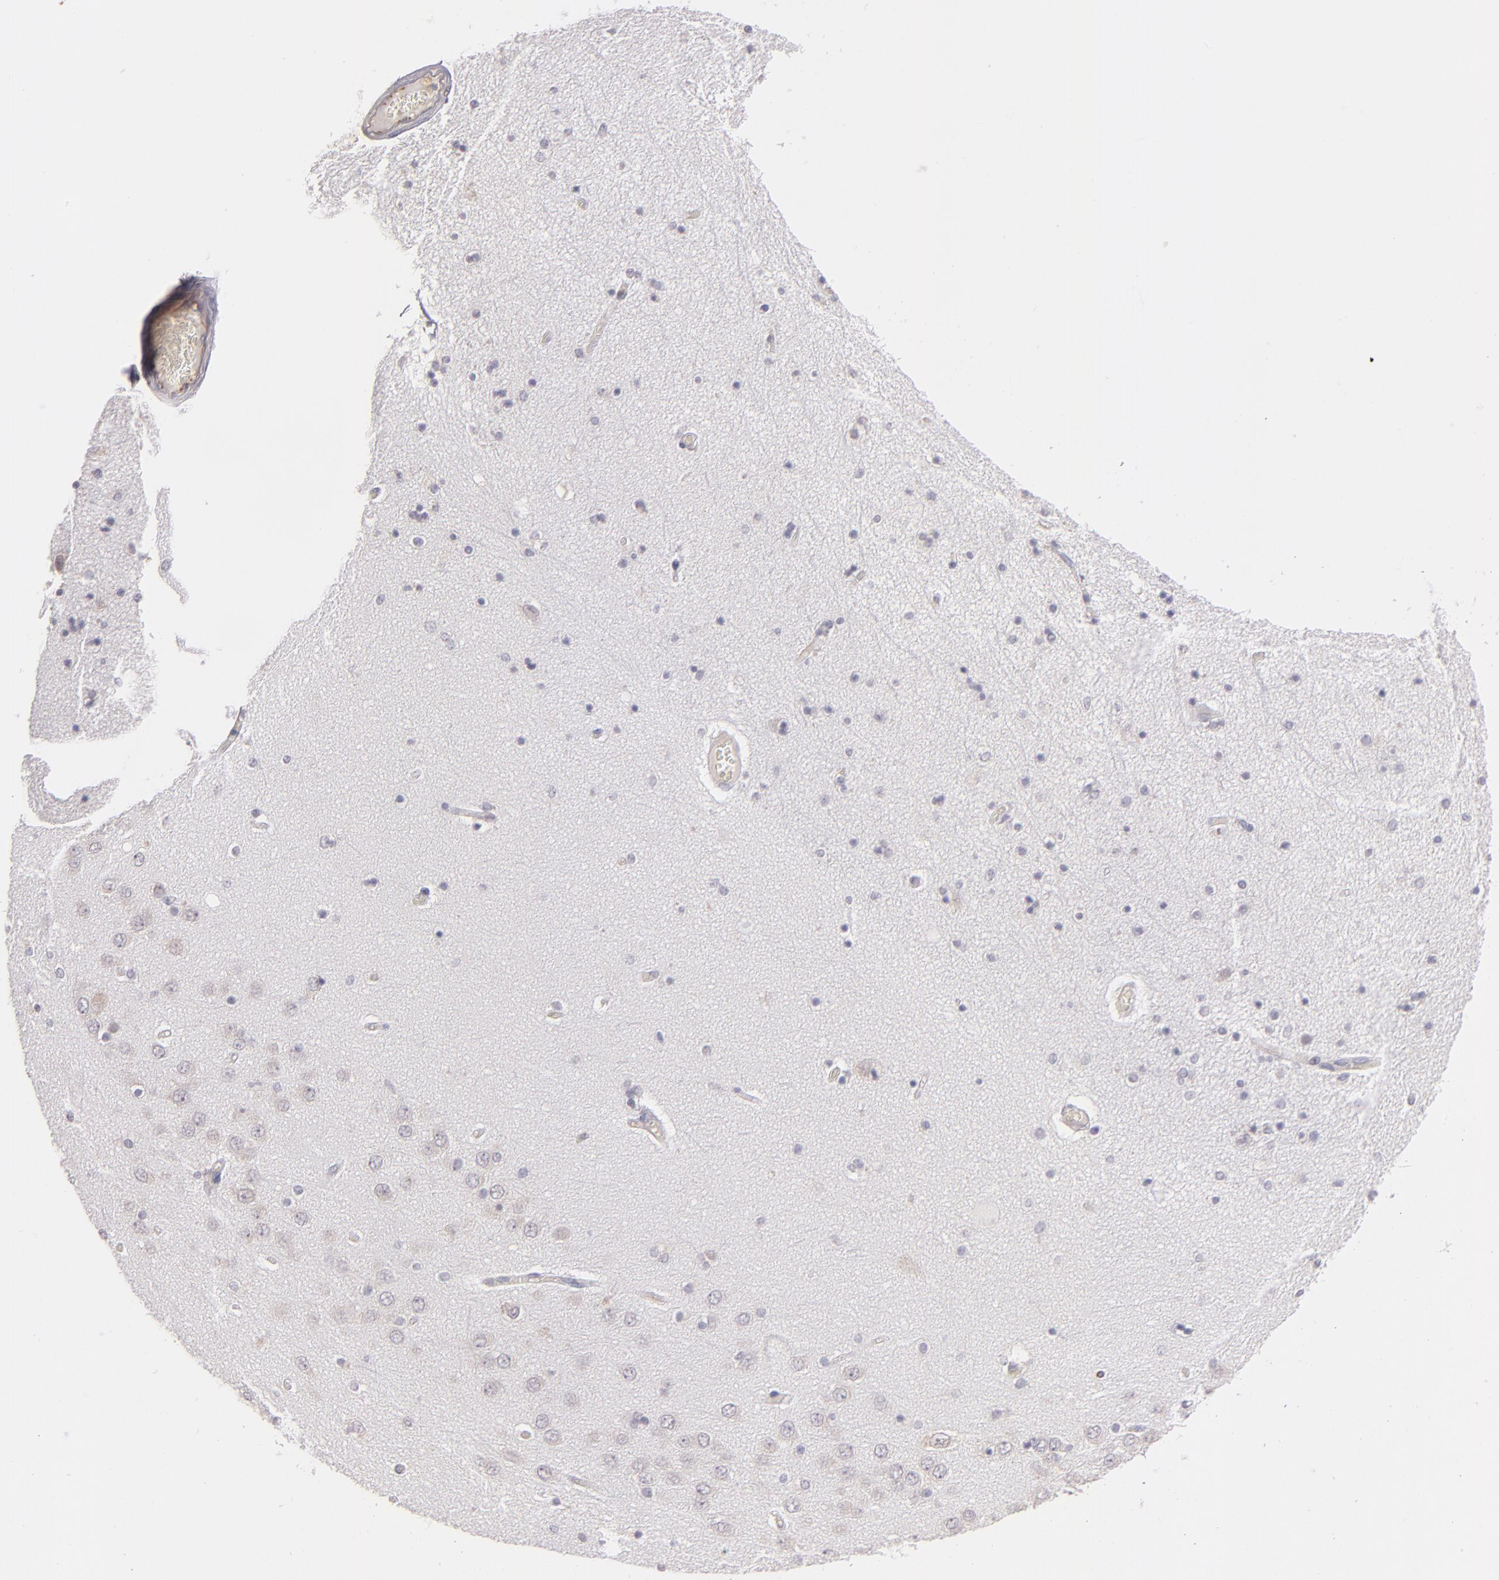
{"staining": {"intensity": "negative", "quantity": "none", "location": "none"}, "tissue": "hippocampus", "cell_type": "Glial cells", "image_type": "normal", "snomed": [{"axis": "morphology", "description": "Normal tissue, NOS"}, {"axis": "topography", "description": "Hippocampus"}], "caption": "DAB (3,3'-diaminobenzidine) immunohistochemical staining of benign human hippocampus exhibits no significant positivity in glial cells.", "gene": "THBD", "patient": {"sex": "female", "age": 54}}